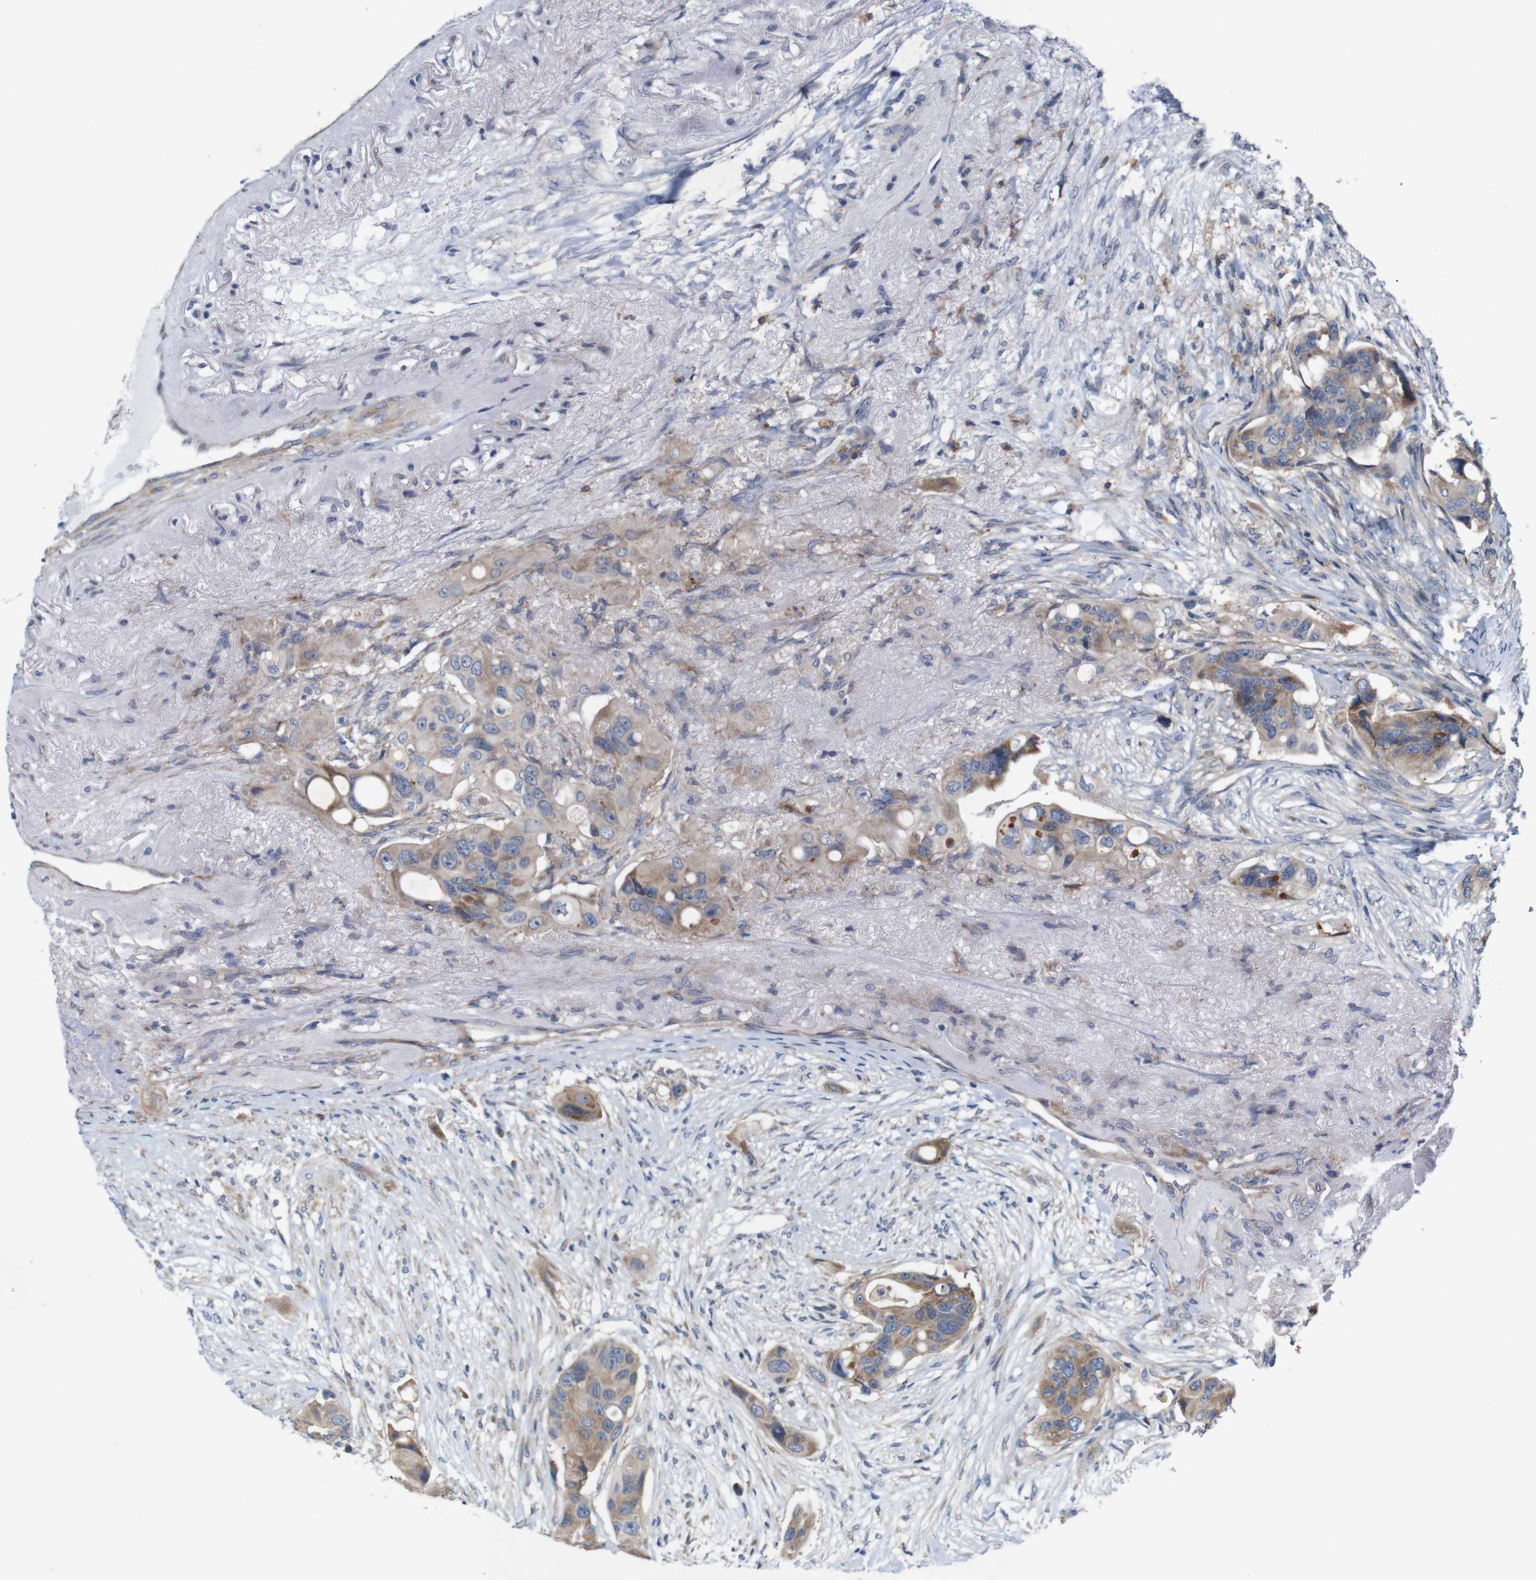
{"staining": {"intensity": "weak", "quantity": ">75%", "location": "cytoplasmic/membranous"}, "tissue": "colorectal cancer", "cell_type": "Tumor cells", "image_type": "cancer", "snomed": [{"axis": "morphology", "description": "Adenocarcinoma, NOS"}, {"axis": "topography", "description": "Colon"}], "caption": "IHC of colorectal cancer exhibits low levels of weak cytoplasmic/membranous staining in approximately >75% of tumor cells.", "gene": "SIGLEC8", "patient": {"sex": "female", "age": 57}}